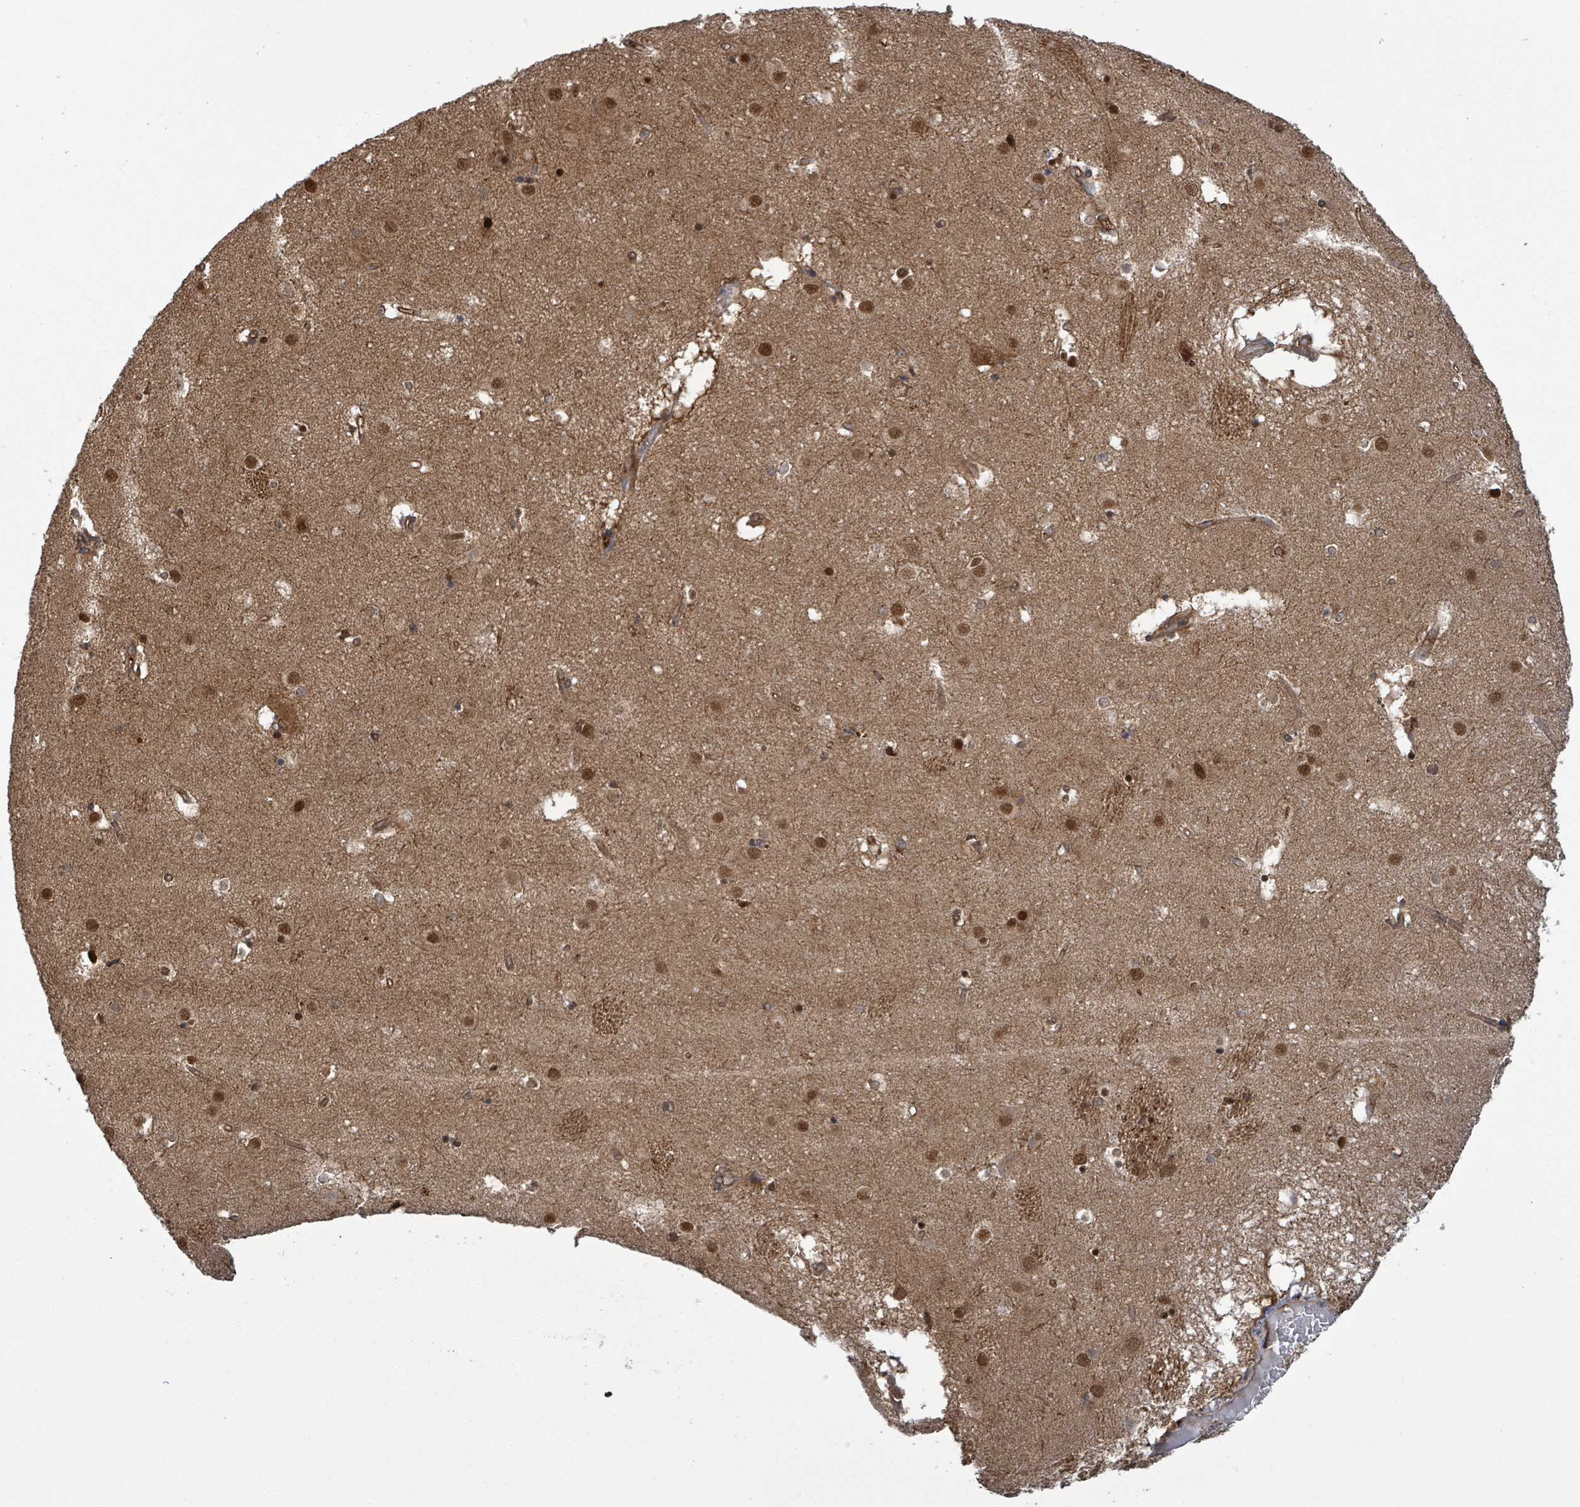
{"staining": {"intensity": "moderate", "quantity": "25%-75%", "location": "nuclear"}, "tissue": "caudate", "cell_type": "Glial cells", "image_type": "normal", "snomed": [{"axis": "morphology", "description": "Normal tissue, NOS"}, {"axis": "topography", "description": "Lateral ventricle wall"}], "caption": "Protein analysis of benign caudate displays moderate nuclear expression in about 25%-75% of glial cells. The protein of interest is stained brown, and the nuclei are stained in blue (DAB (3,3'-diaminobenzidine) IHC with brightfield microscopy, high magnification).", "gene": "ENSG00000256500", "patient": {"sex": "male", "age": 70}}